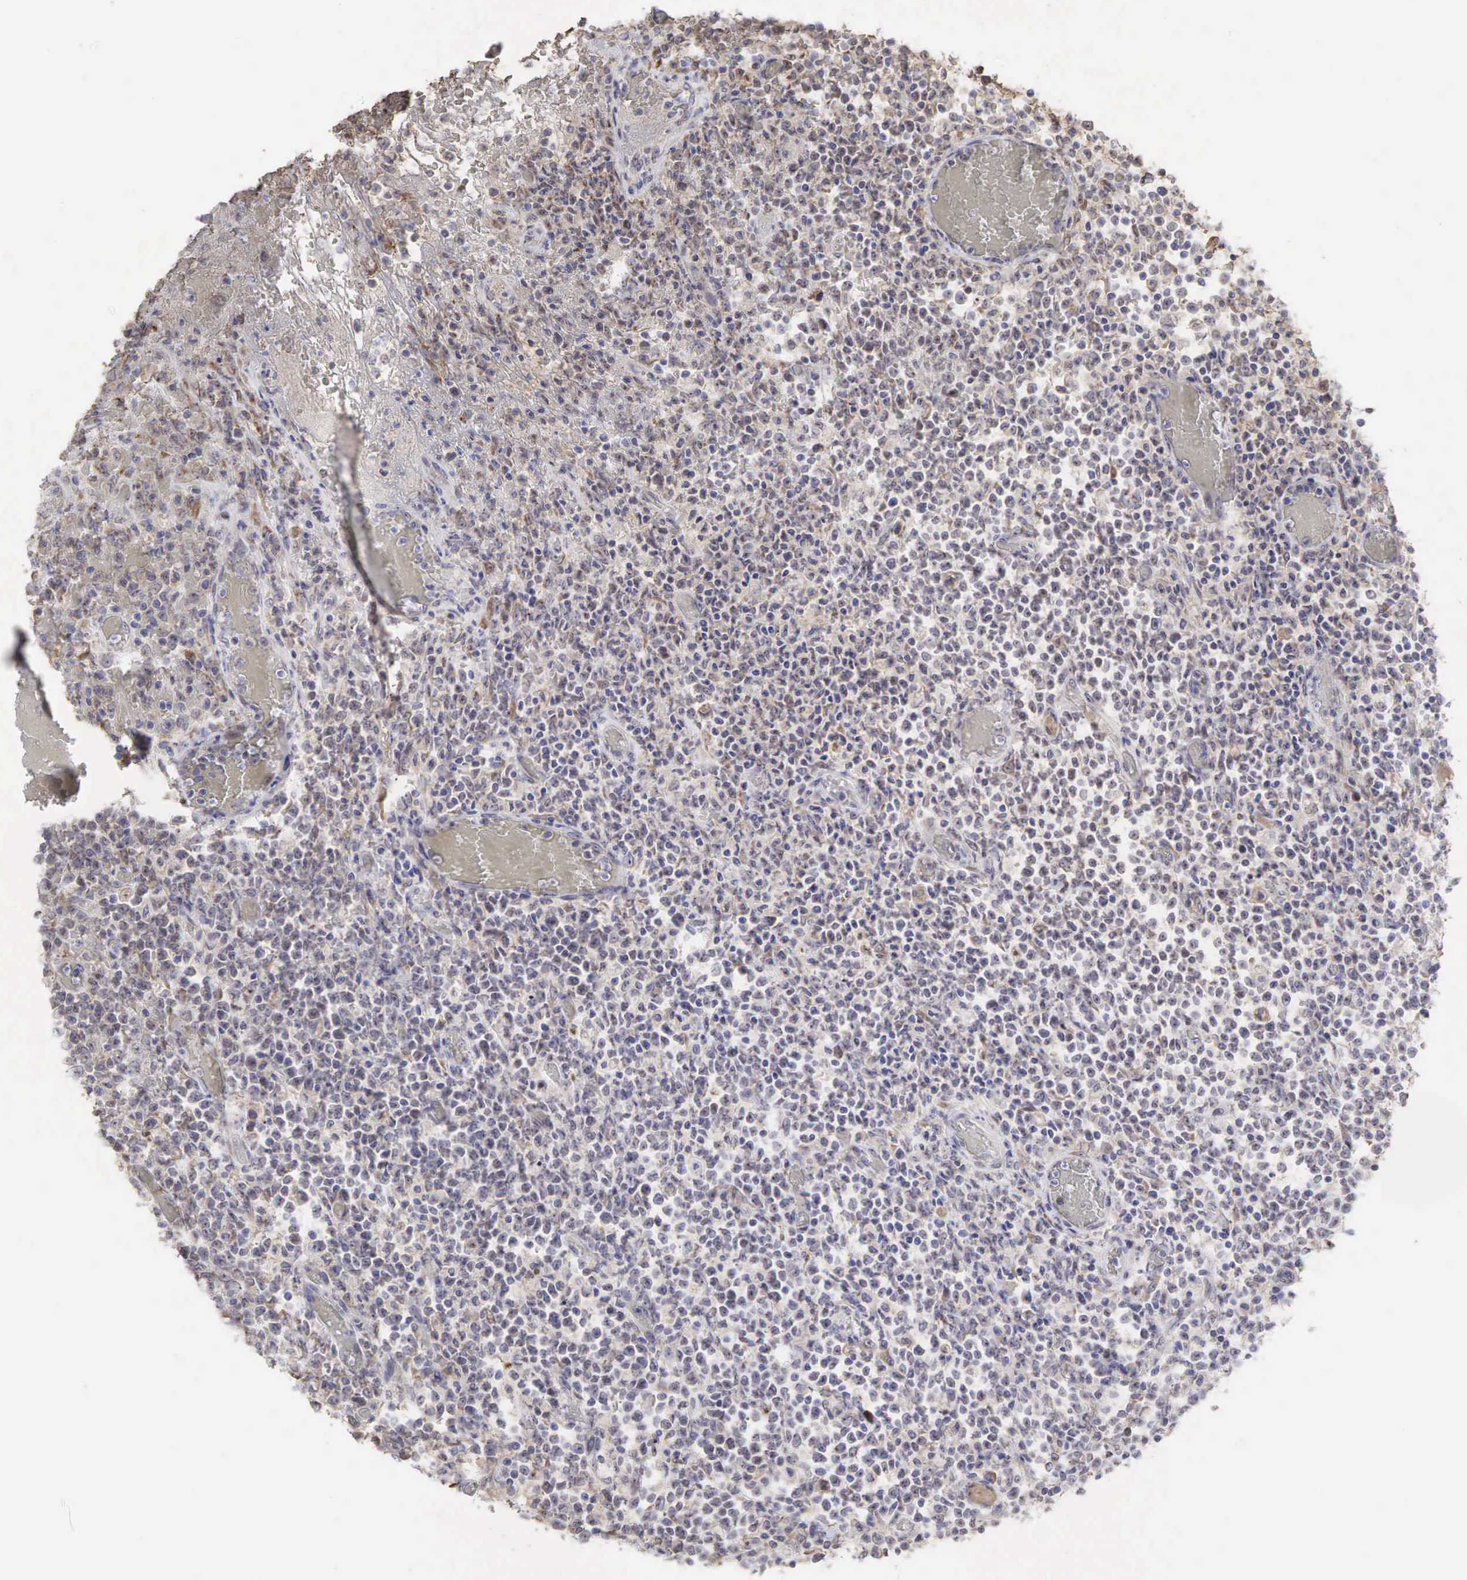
{"staining": {"intensity": "weak", "quantity": "25%-75%", "location": "cytoplasmic/membranous,nuclear"}, "tissue": "lymphoma", "cell_type": "Tumor cells", "image_type": "cancer", "snomed": [{"axis": "morphology", "description": "Malignant lymphoma, non-Hodgkin's type, High grade"}, {"axis": "topography", "description": "Colon"}], "caption": "Protein analysis of high-grade malignant lymphoma, non-Hodgkin's type tissue shows weak cytoplasmic/membranous and nuclear staining in approximately 25%-75% of tumor cells. (DAB = brown stain, brightfield microscopy at high magnification).", "gene": "DKC1", "patient": {"sex": "male", "age": 82}}